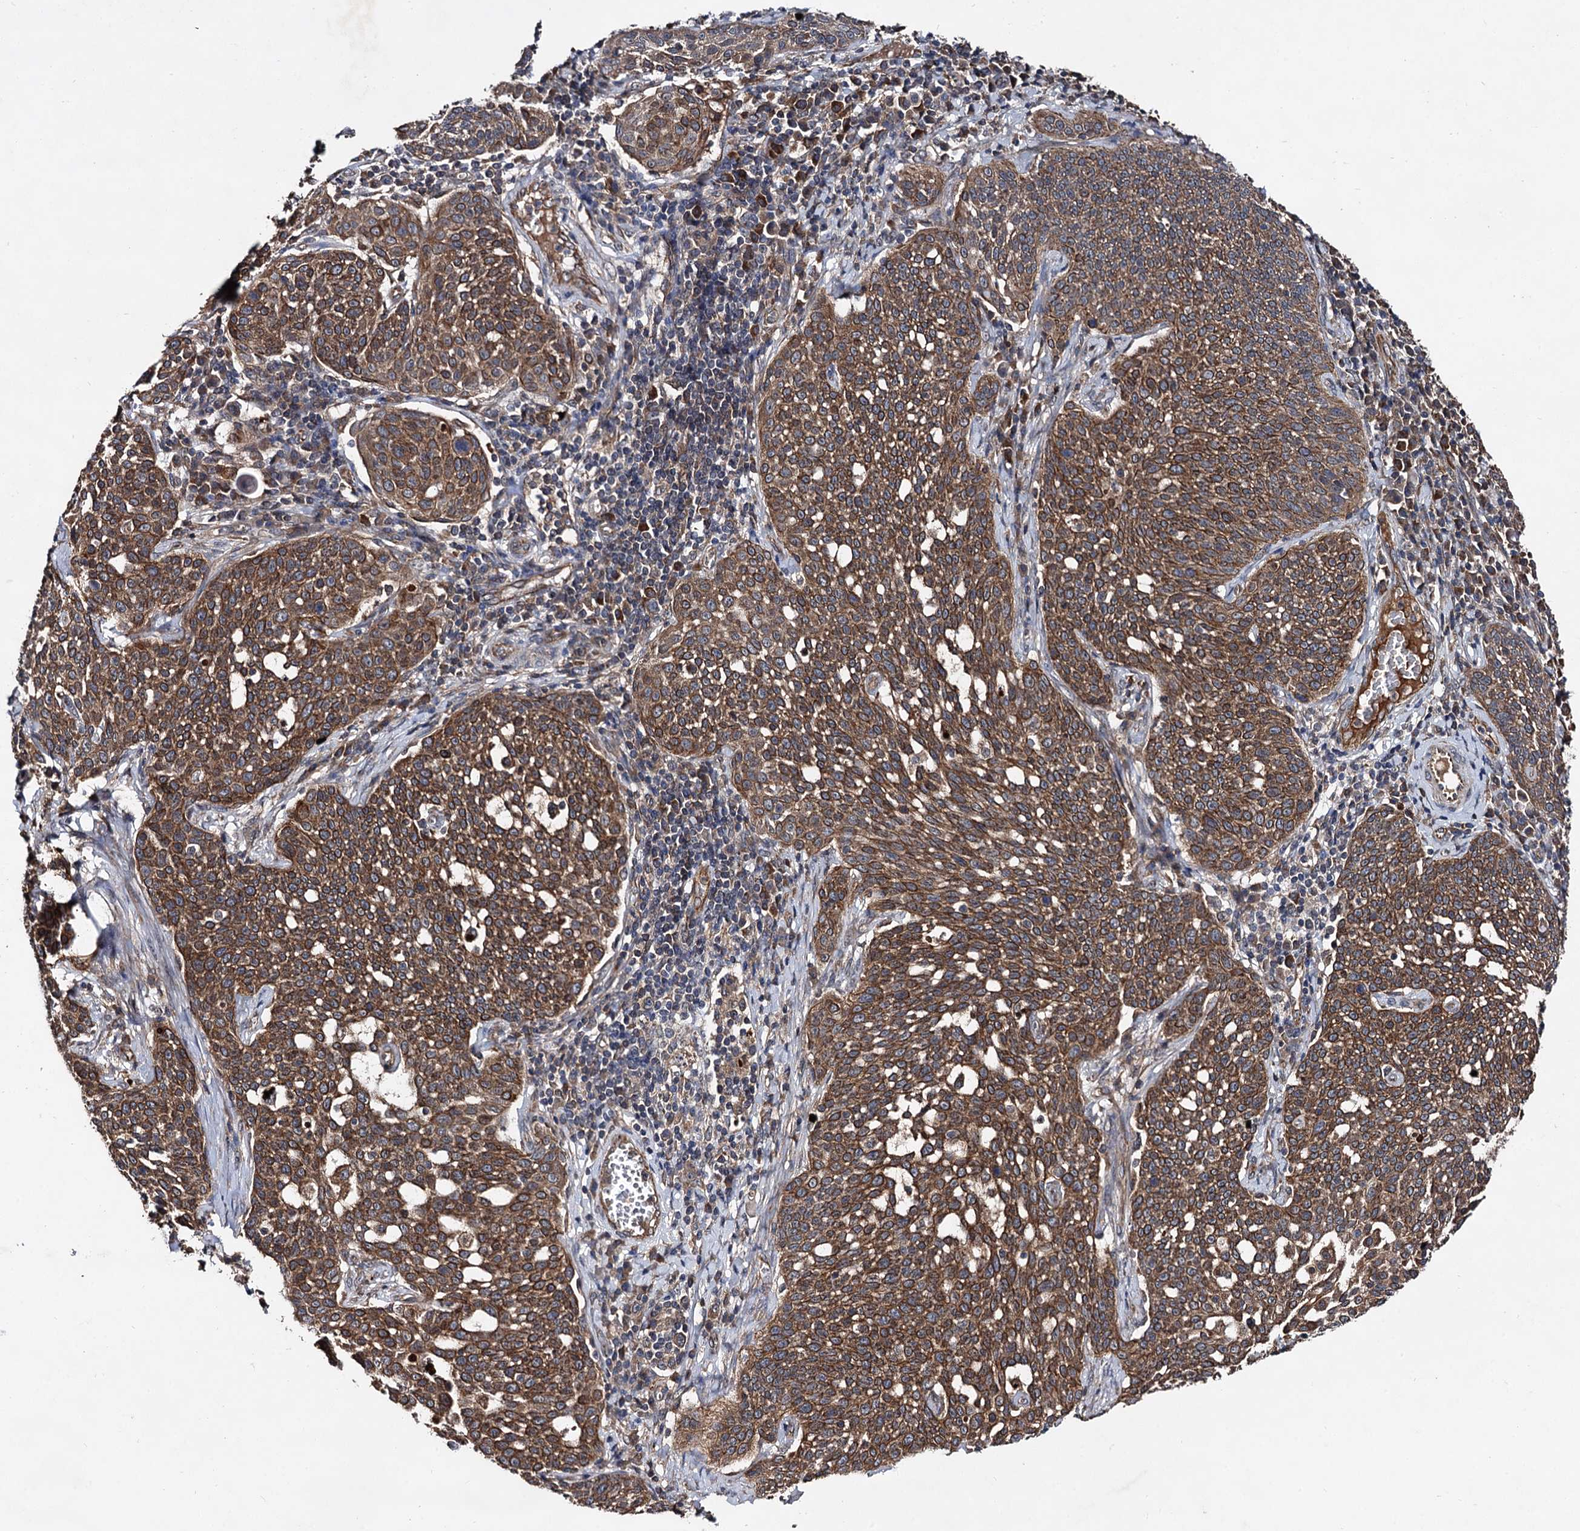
{"staining": {"intensity": "moderate", "quantity": ">75%", "location": "cytoplasmic/membranous"}, "tissue": "cervical cancer", "cell_type": "Tumor cells", "image_type": "cancer", "snomed": [{"axis": "morphology", "description": "Squamous cell carcinoma, NOS"}, {"axis": "topography", "description": "Cervix"}], "caption": "Protein staining by IHC reveals moderate cytoplasmic/membranous positivity in about >75% of tumor cells in cervical squamous cell carcinoma.", "gene": "TEX9", "patient": {"sex": "female", "age": 34}}